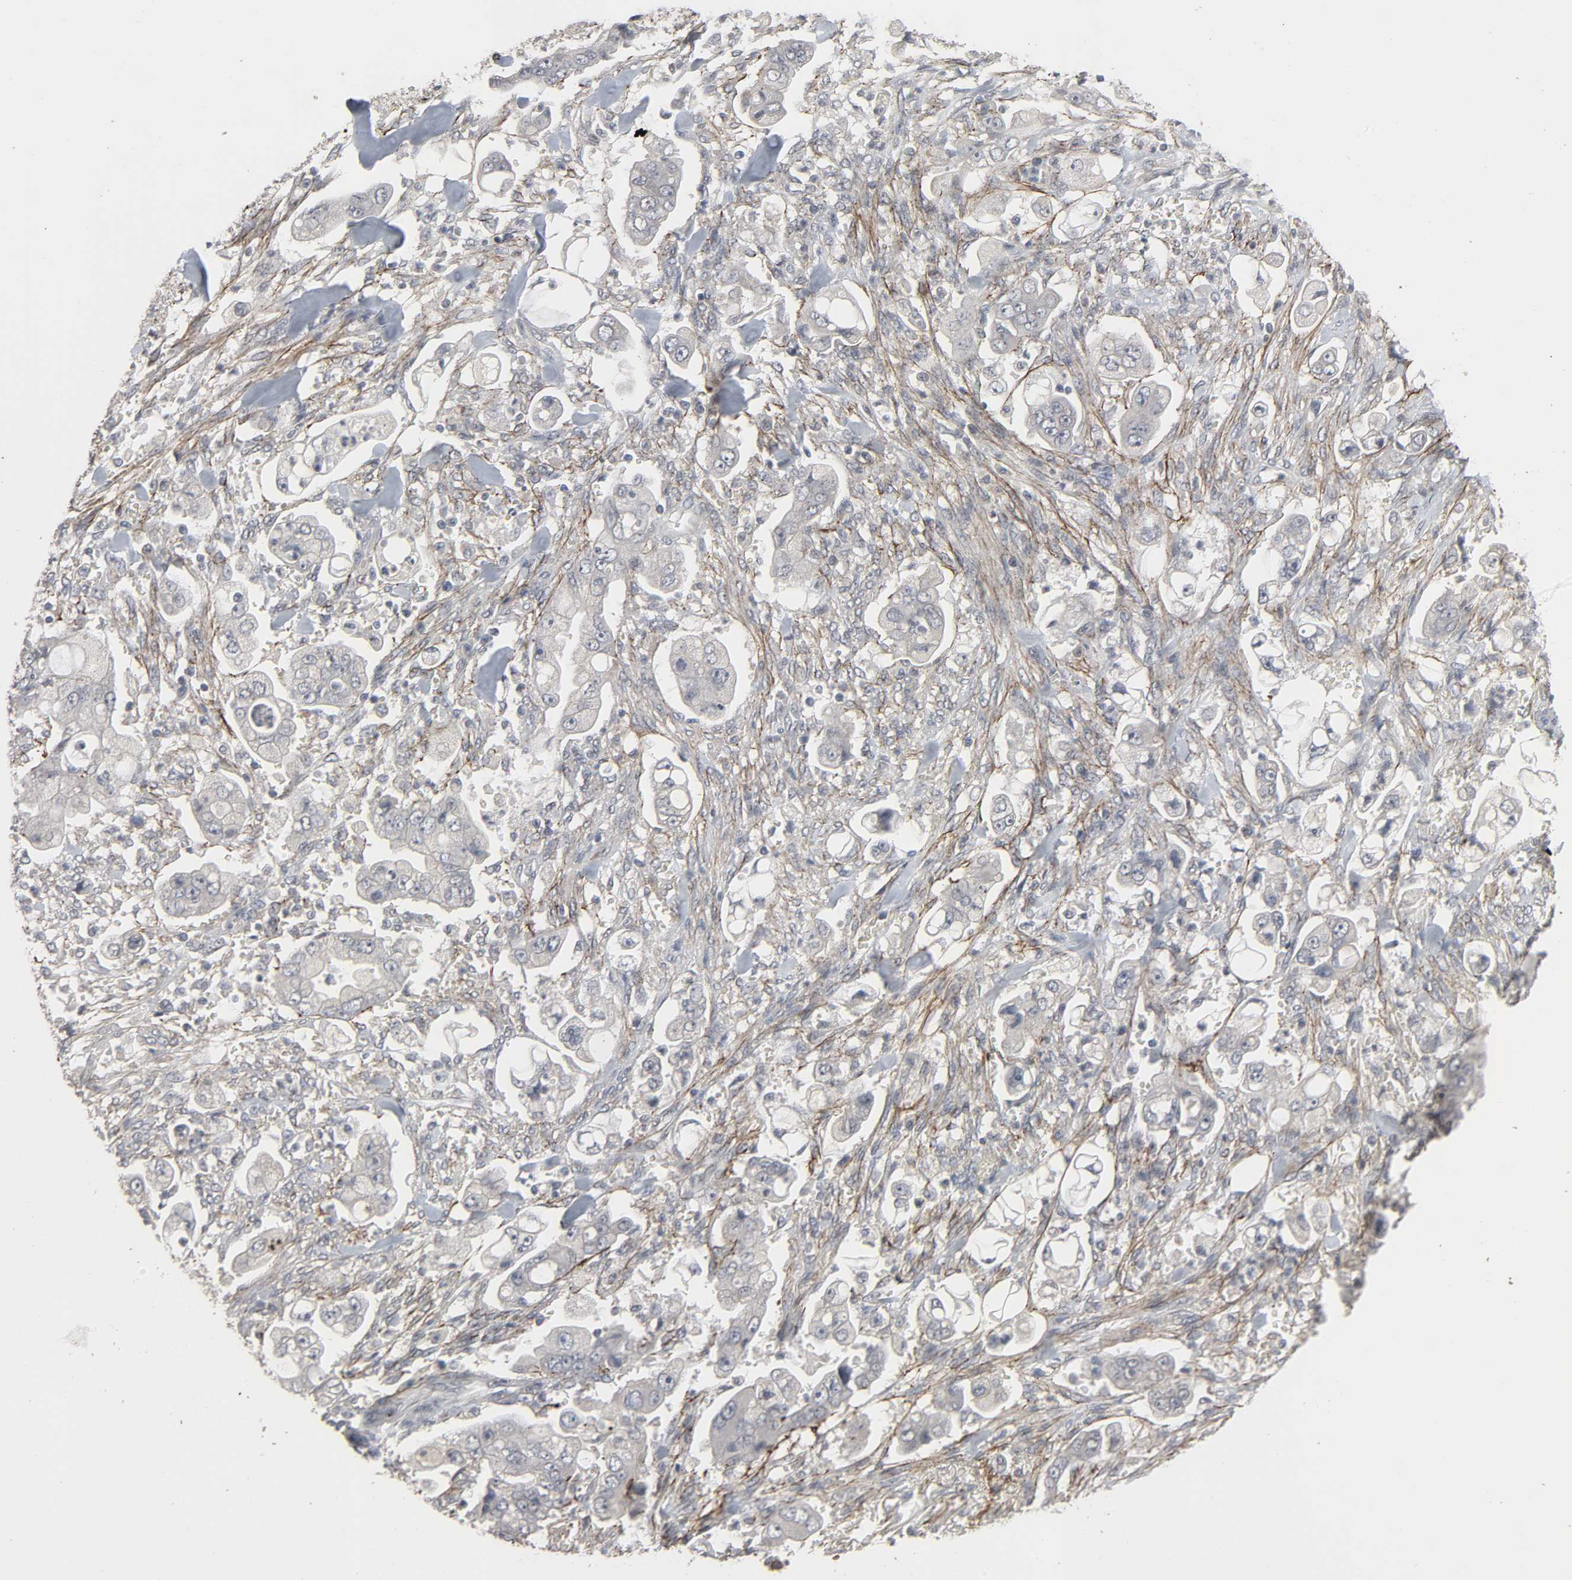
{"staining": {"intensity": "negative", "quantity": "none", "location": "none"}, "tissue": "stomach cancer", "cell_type": "Tumor cells", "image_type": "cancer", "snomed": [{"axis": "morphology", "description": "Adenocarcinoma, NOS"}, {"axis": "topography", "description": "Stomach"}], "caption": "A photomicrograph of adenocarcinoma (stomach) stained for a protein demonstrates no brown staining in tumor cells.", "gene": "ZNF222", "patient": {"sex": "male", "age": 62}}